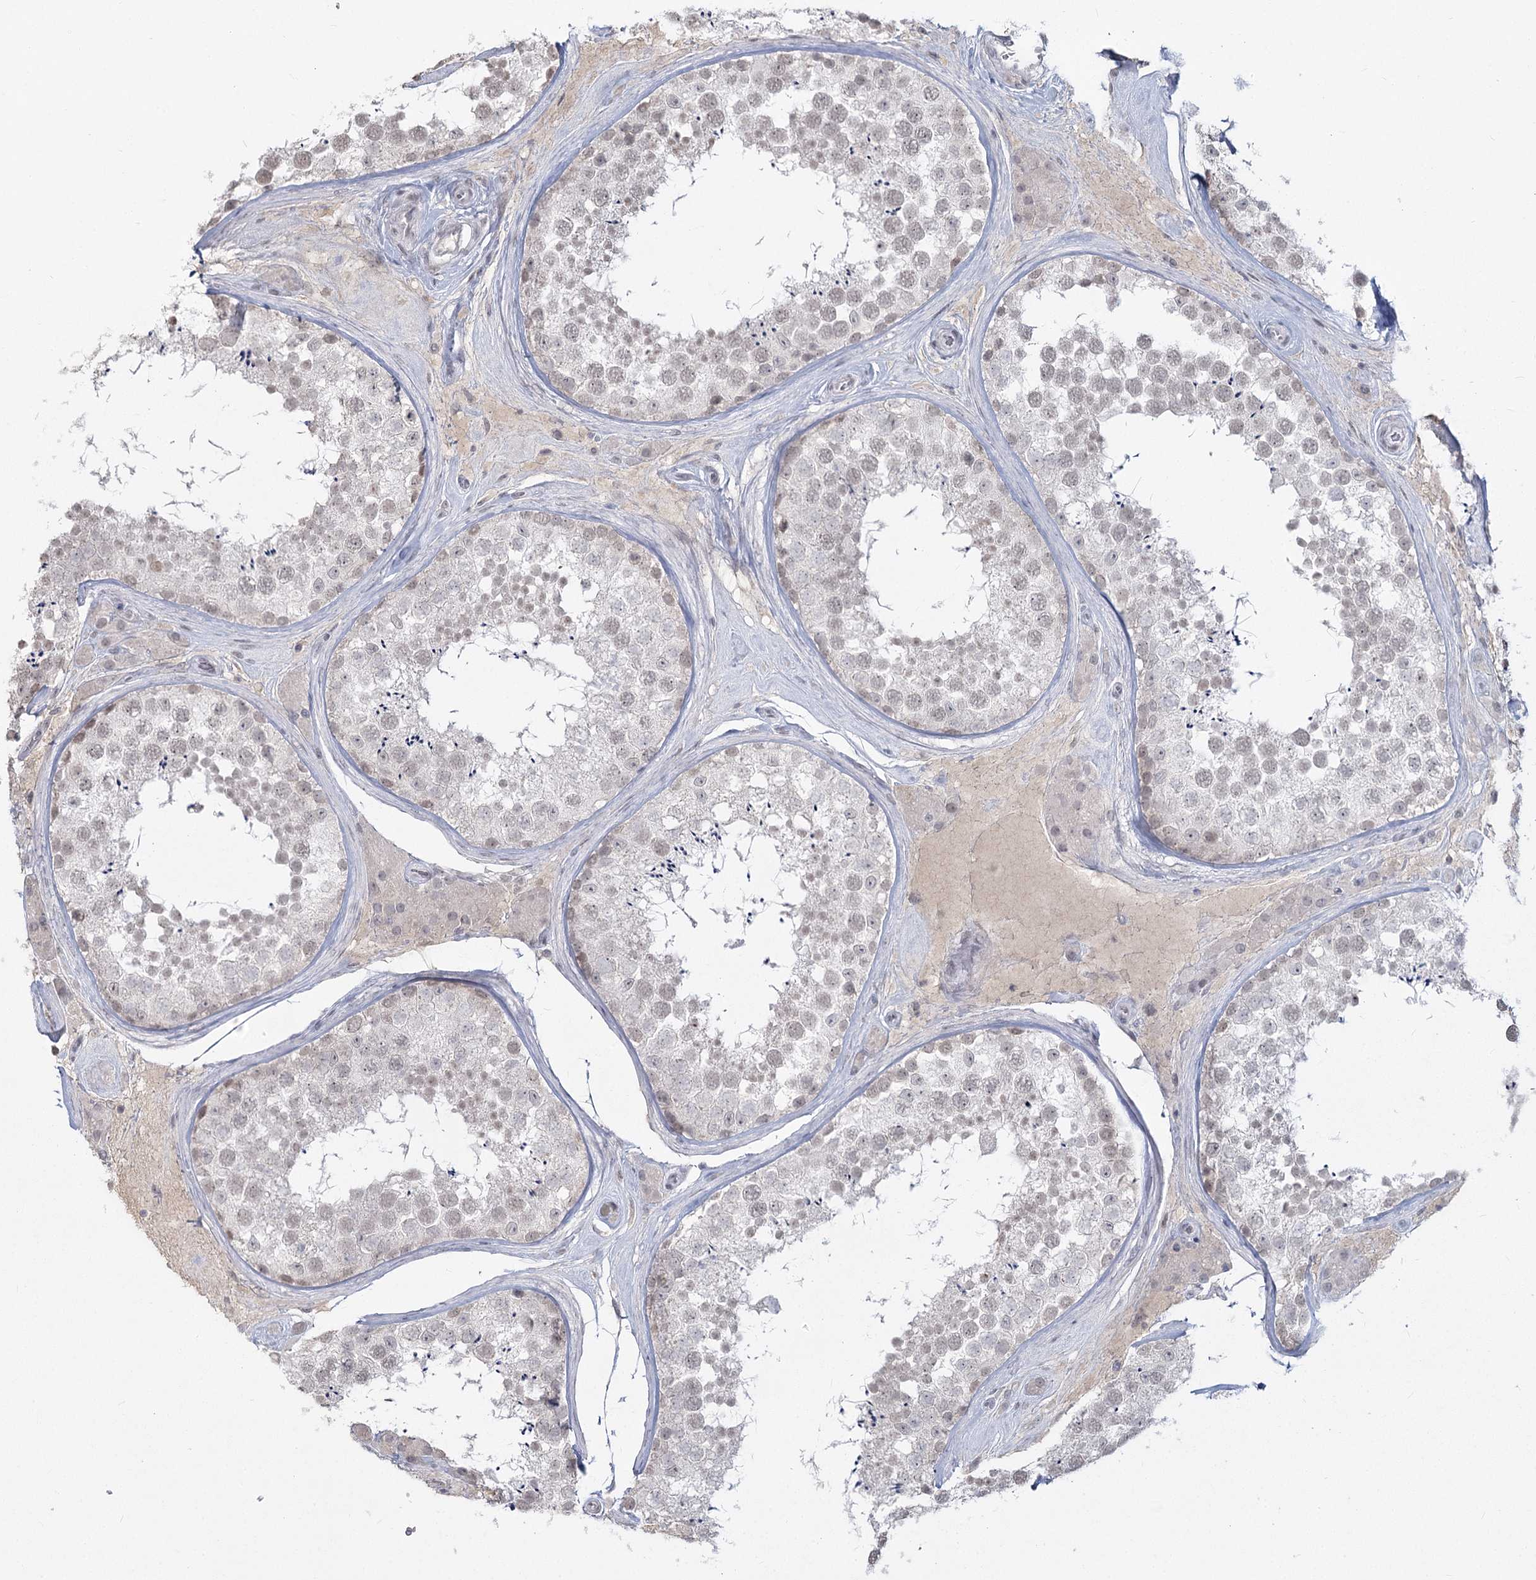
{"staining": {"intensity": "weak", "quantity": "<25%", "location": "nuclear"}, "tissue": "testis", "cell_type": "Cells in seminiferous ducts", "image_type": "normal", "snomed": [{"axis": "morphology", "description": "Normal tissue, NOS"}, {"axis": "topography", "description": "Testis"}], "caption": "Unremarkable testis was stained to show a protein in brown. There is no significant positivity in cells in seminiferous ducts.", "gene": "LY6G5C", "patient": {"sex": "male", "age": 46}}